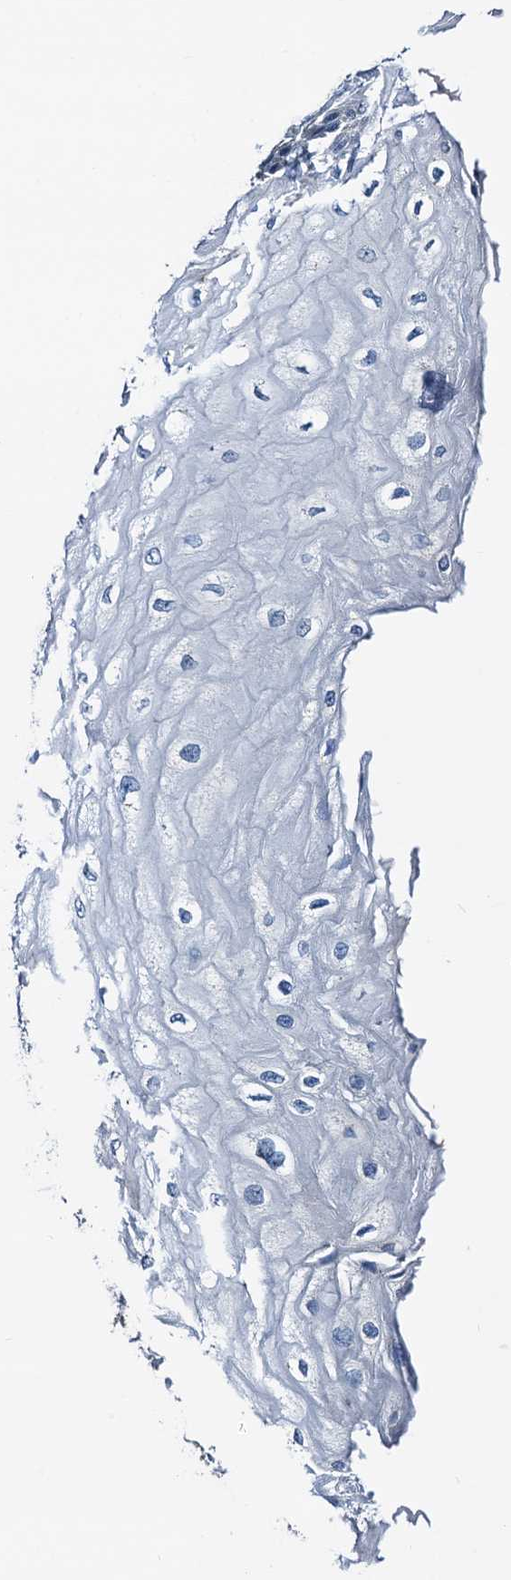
{"staining": {"intensity": "negative", "quantity": "none", "location": "none"}, "tissue": "esophagus", "cell_type": "Squamous epithelial cells", "image_type": "normal", "snomed": [{"axis": "morphology", "description": "Normal tissue, NOS"}, {"axis": "topography", "description": "Esophagus"}], "caption": "Squamous epithelial cells are negative for protein expression in benign human esophagus. (DAB IHC, high magnification).", "gene": "FREM3", "patient": {"sex": "male", "age": 60}}